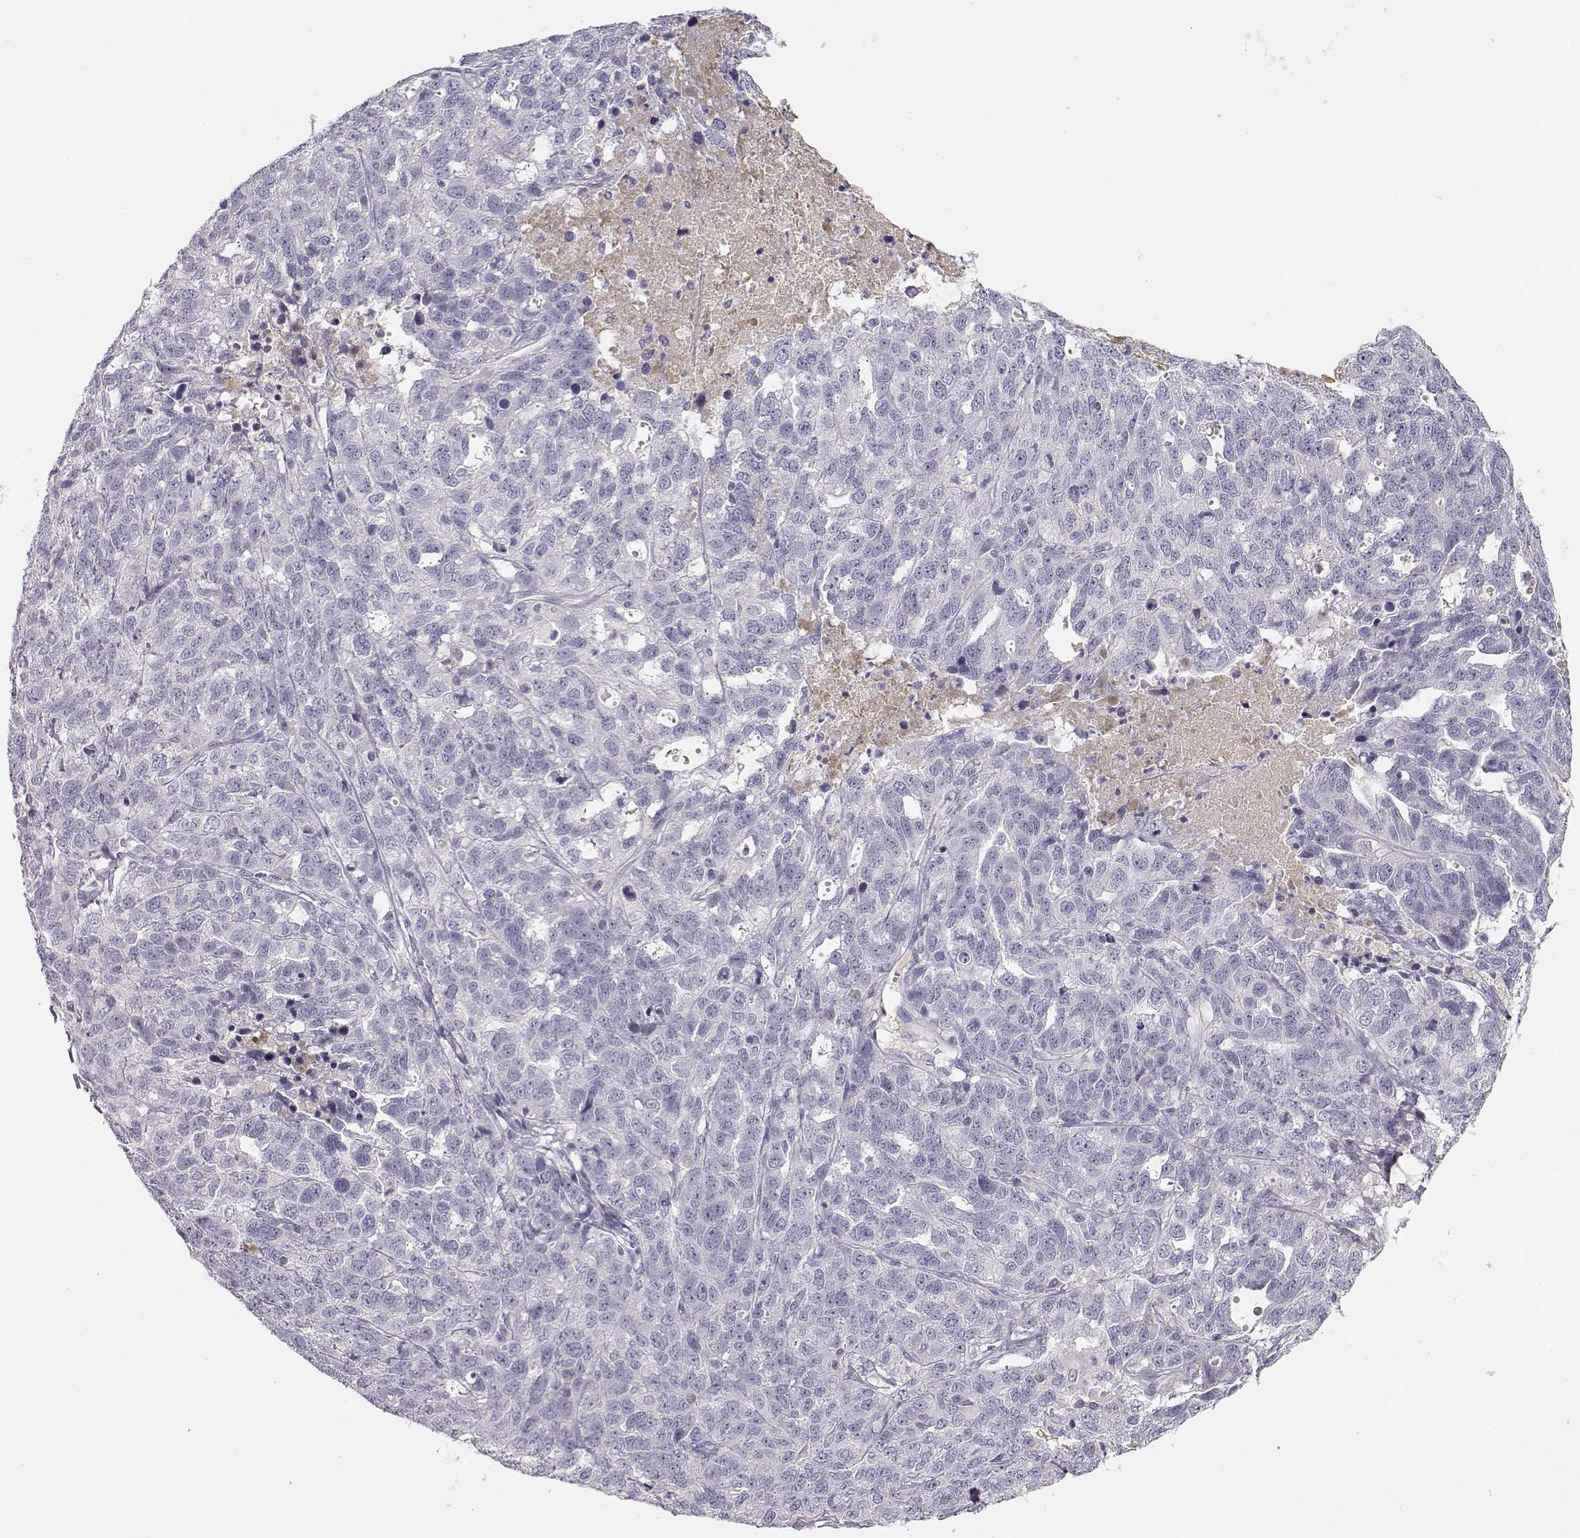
{"staining": {"intensity": "negative", "quantity": "none", "location": "none"}, "tissue": "ovarian cancer", "cell_type": "Tumor cells", "image_type": "cancer", "snomed": [{"axis": "morphology", "description": "Cystadenocarcinoma, serous, NOS"}, {"axis": "topography", "description": "Ovary"}], "caption": "This micrograph is of ovarian cancer stained with immunohistochemistry to label a protein in brown with the nuclei are counter-stained blue. There is no staining in tumor cells. (Brightfield microscopy of DAB immunohistochemistry (IHC) at high magnification).", "gene": "SLCO6A1", "patient": {"sex": "female", "age": 71}}